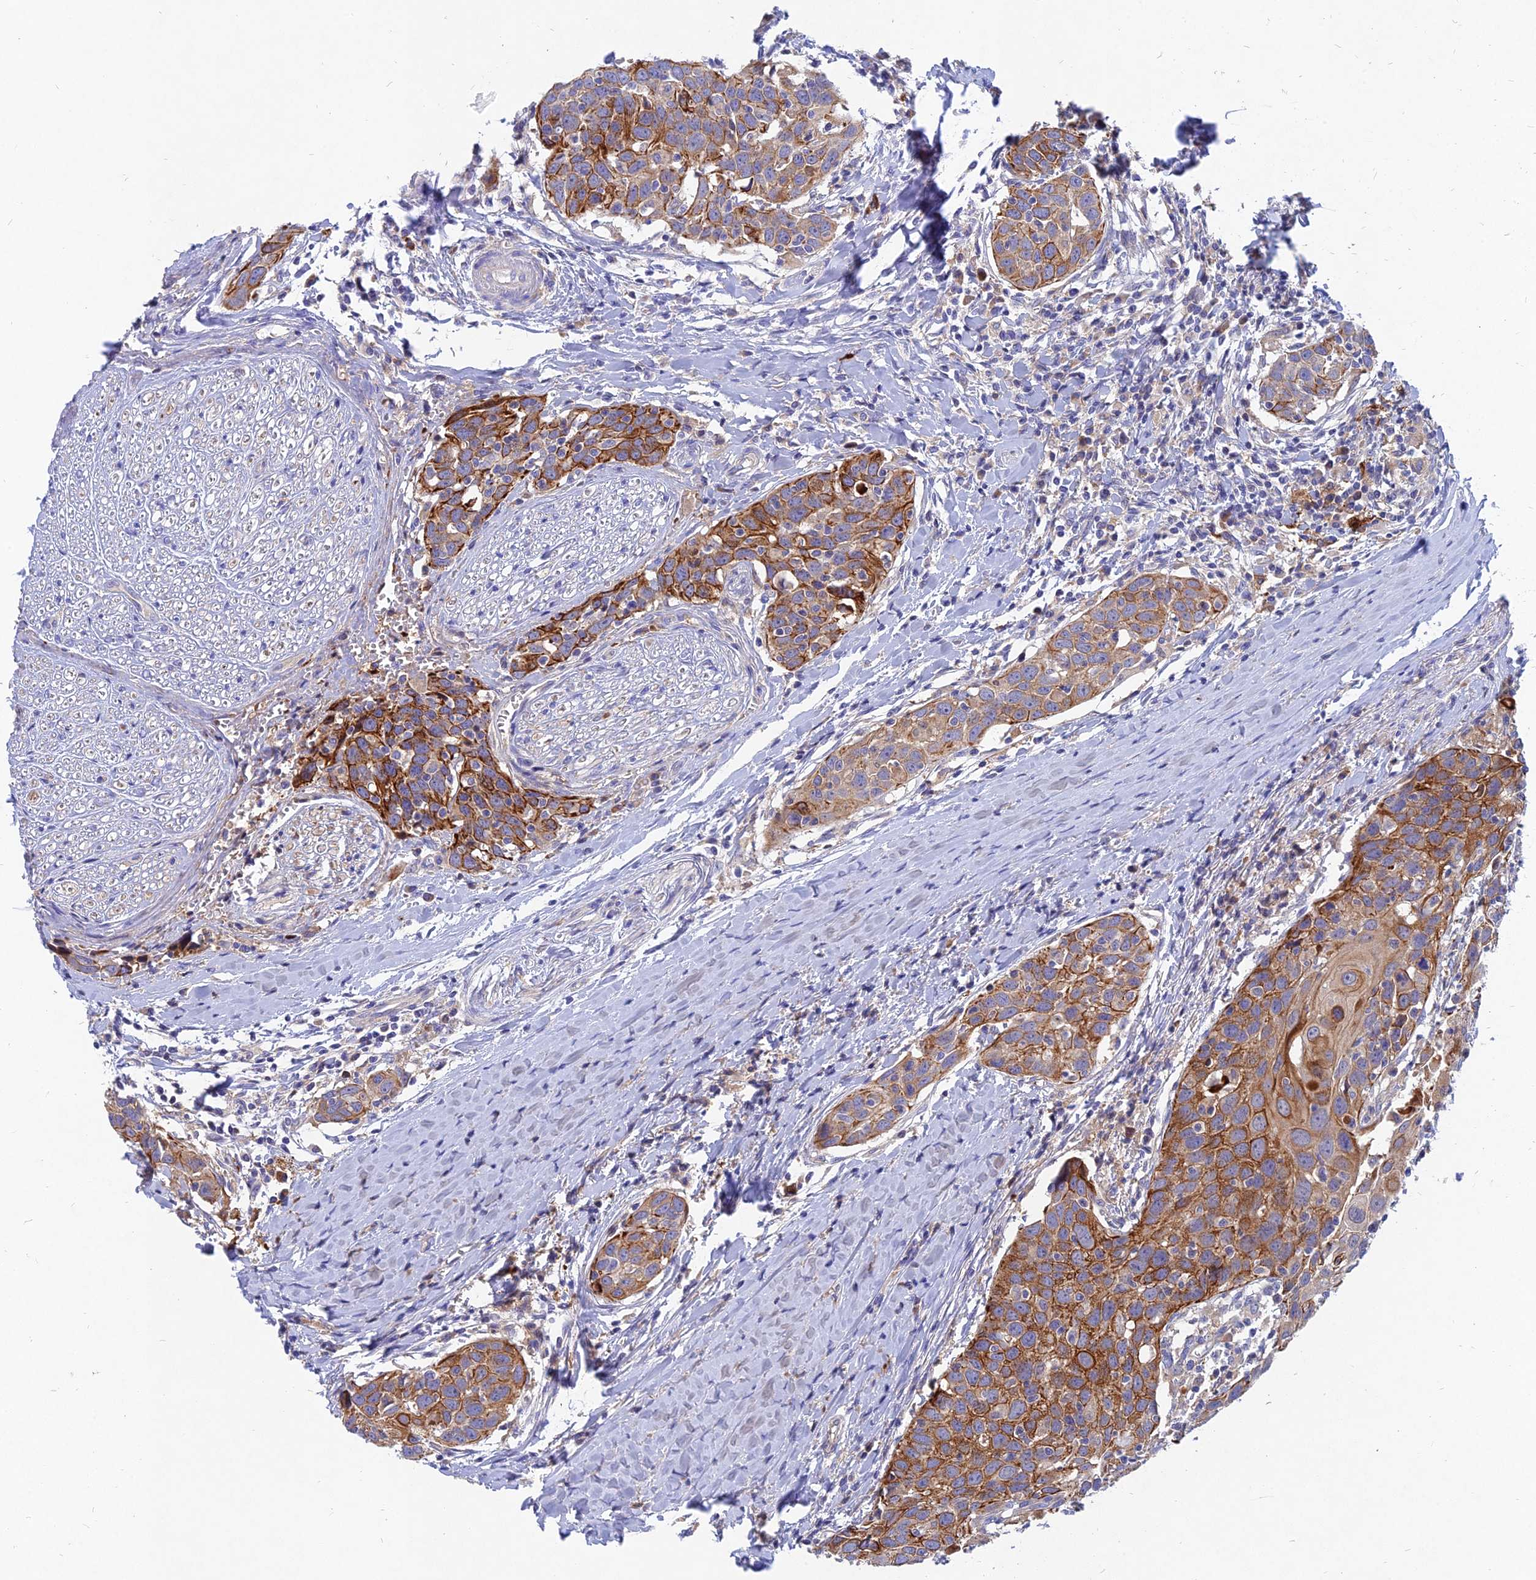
{"staining": {"intensity": "moderate", "quantity": ">75%", "location": "cytoplasmic/membranous"}, "tissue": "head and neck cancer", "cell_type": "Tumor cells", "image_type": "cancer", "snomed": [{"axis": "morphology", "description": "Squamous cell carcinoma, NOS"}, {"axis": "topography", "description": "Oral tissue"}, {"axis": "topography", "description": "Head-Neck"}], "caption": "The immunohistochemical stain highlights moderate cytoplasmic/membranous positivity in tumor cells of head and neck cancer tissue.", "gene": "MROH1", "patient": {"sex": "female", "age": 50}}